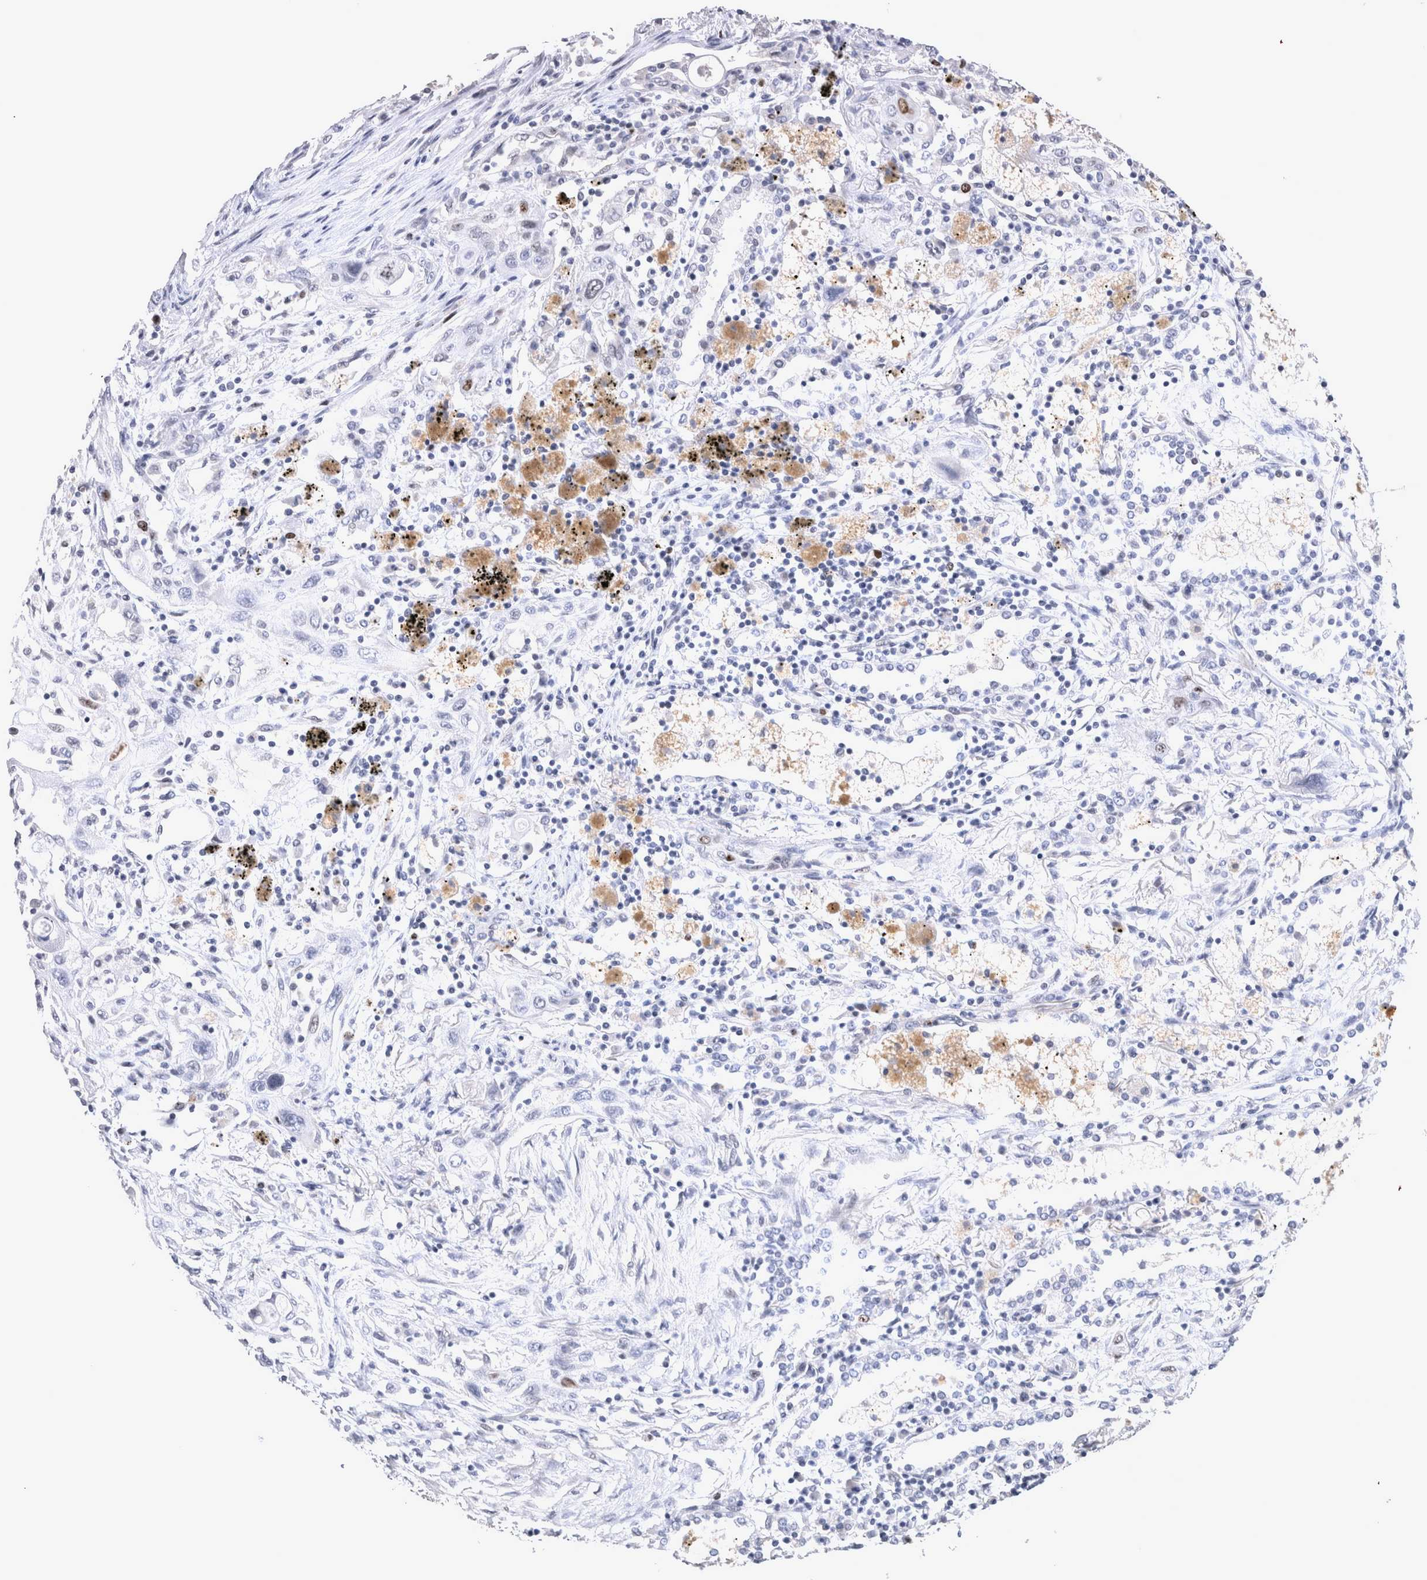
{"staining": {"intensity": "negative", "quantity": "none", "location": "none"}, "tissue": "lung cancer", "cell_type": "Tumor cells", "image_type": "cancer", "snomed": [{"axis": "morphology", "description": "Squamous cell carcinoma, NOS"}, {"axis": "topography", "description": "Lung"}], "caption": "There is no significant staining in tumor cells of lung cancer.", "gene": "KIF18B", "patient": {"sex": "female", "age": 47}}